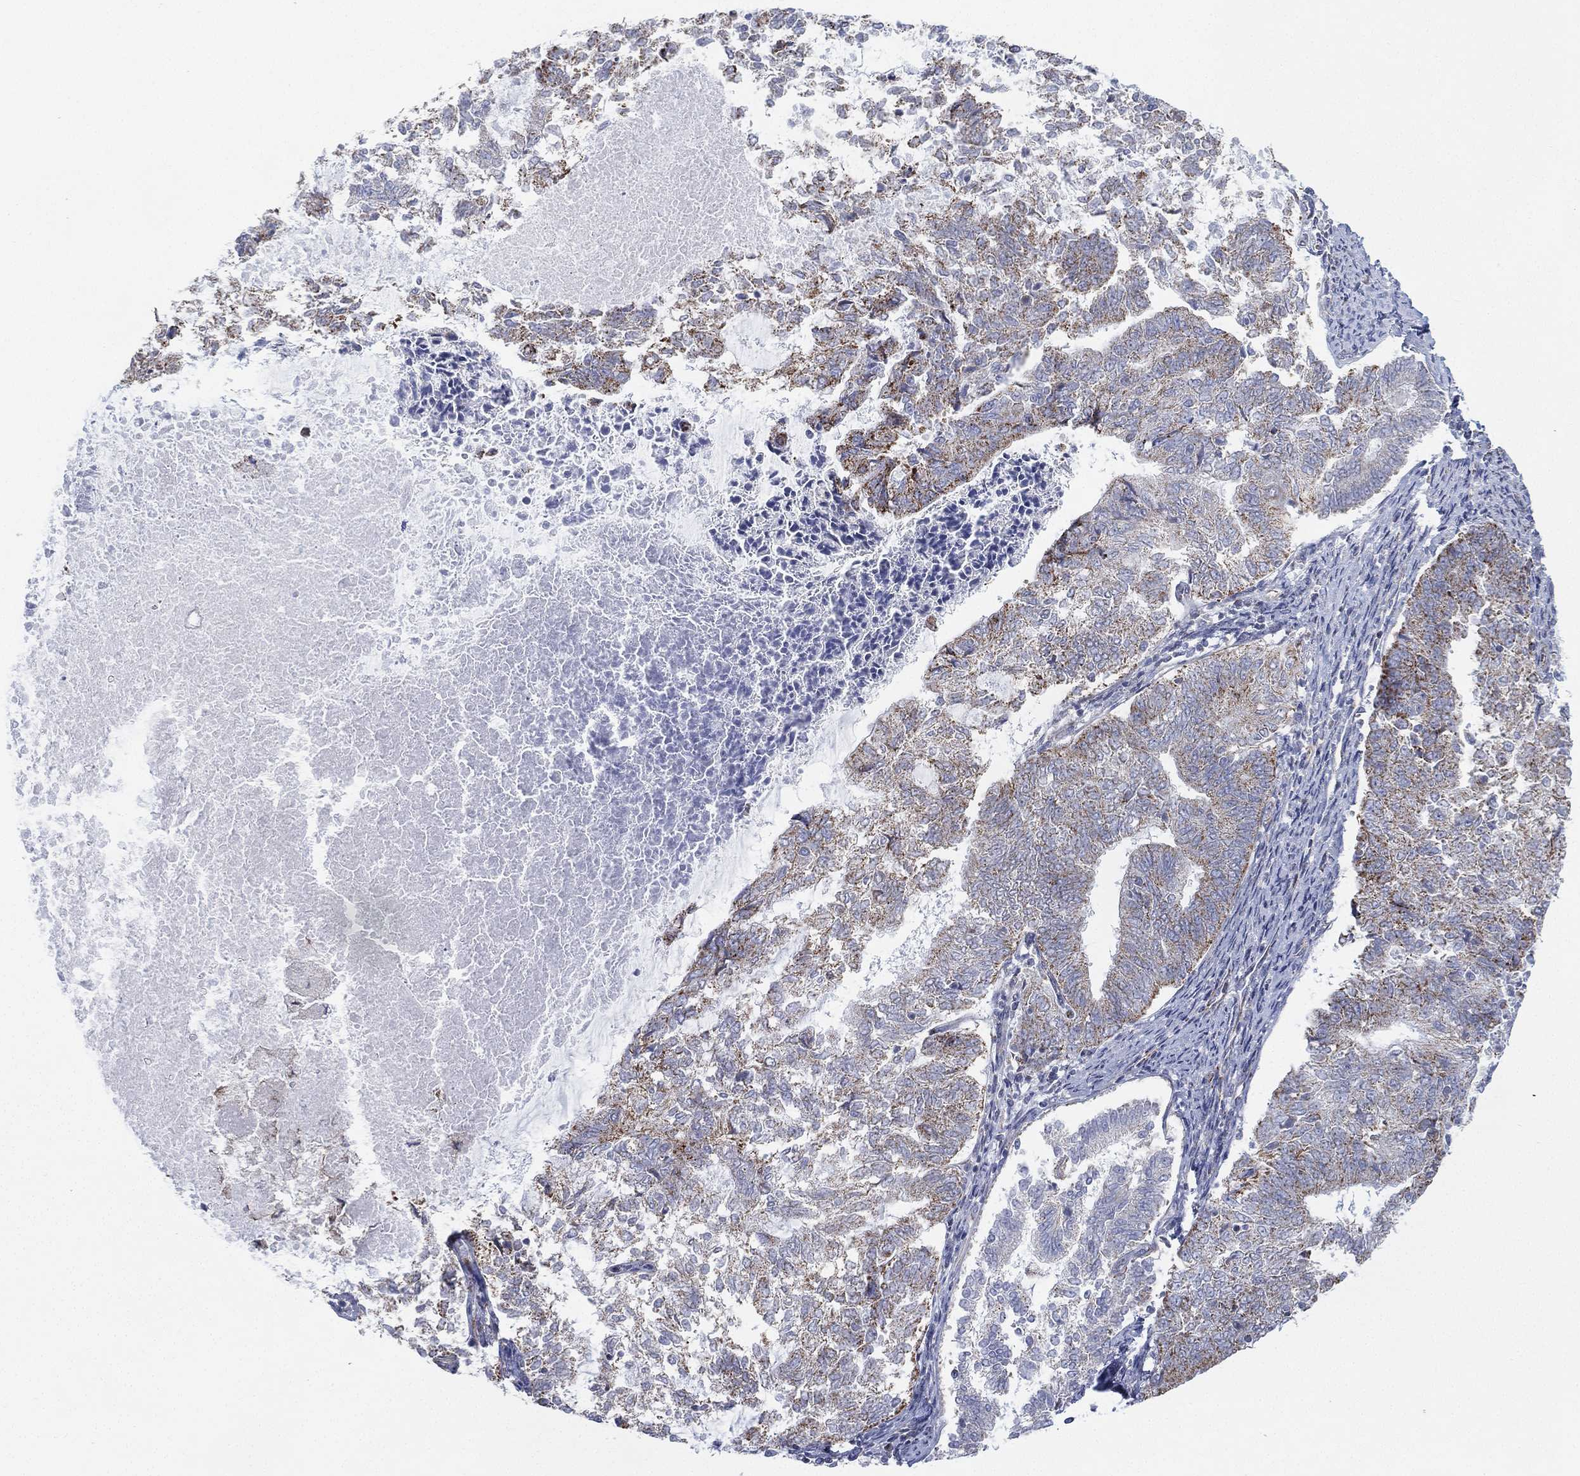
{"staining": {"intensity": "moderate", "quantity": "<25%", "location": "cytoplasmic/membranous"}, "tissue": "endometrial cancer", "cell_type": "Tumor cells", "image_type": "cancer", "snomed": [{"axis": "morphology", "description": "Adenocarcinoma, NOS"}, {"axis": "topography", "description": "Endometrium"}], "caption": "The immunohistochemical stain highlights moderate cytoplasmic/membranous positivity in tumor cells of endometrial cancer (adenocarcinoma) tissue.", "gene": "INA", "patient": {"sex": "female", "age": 65}}